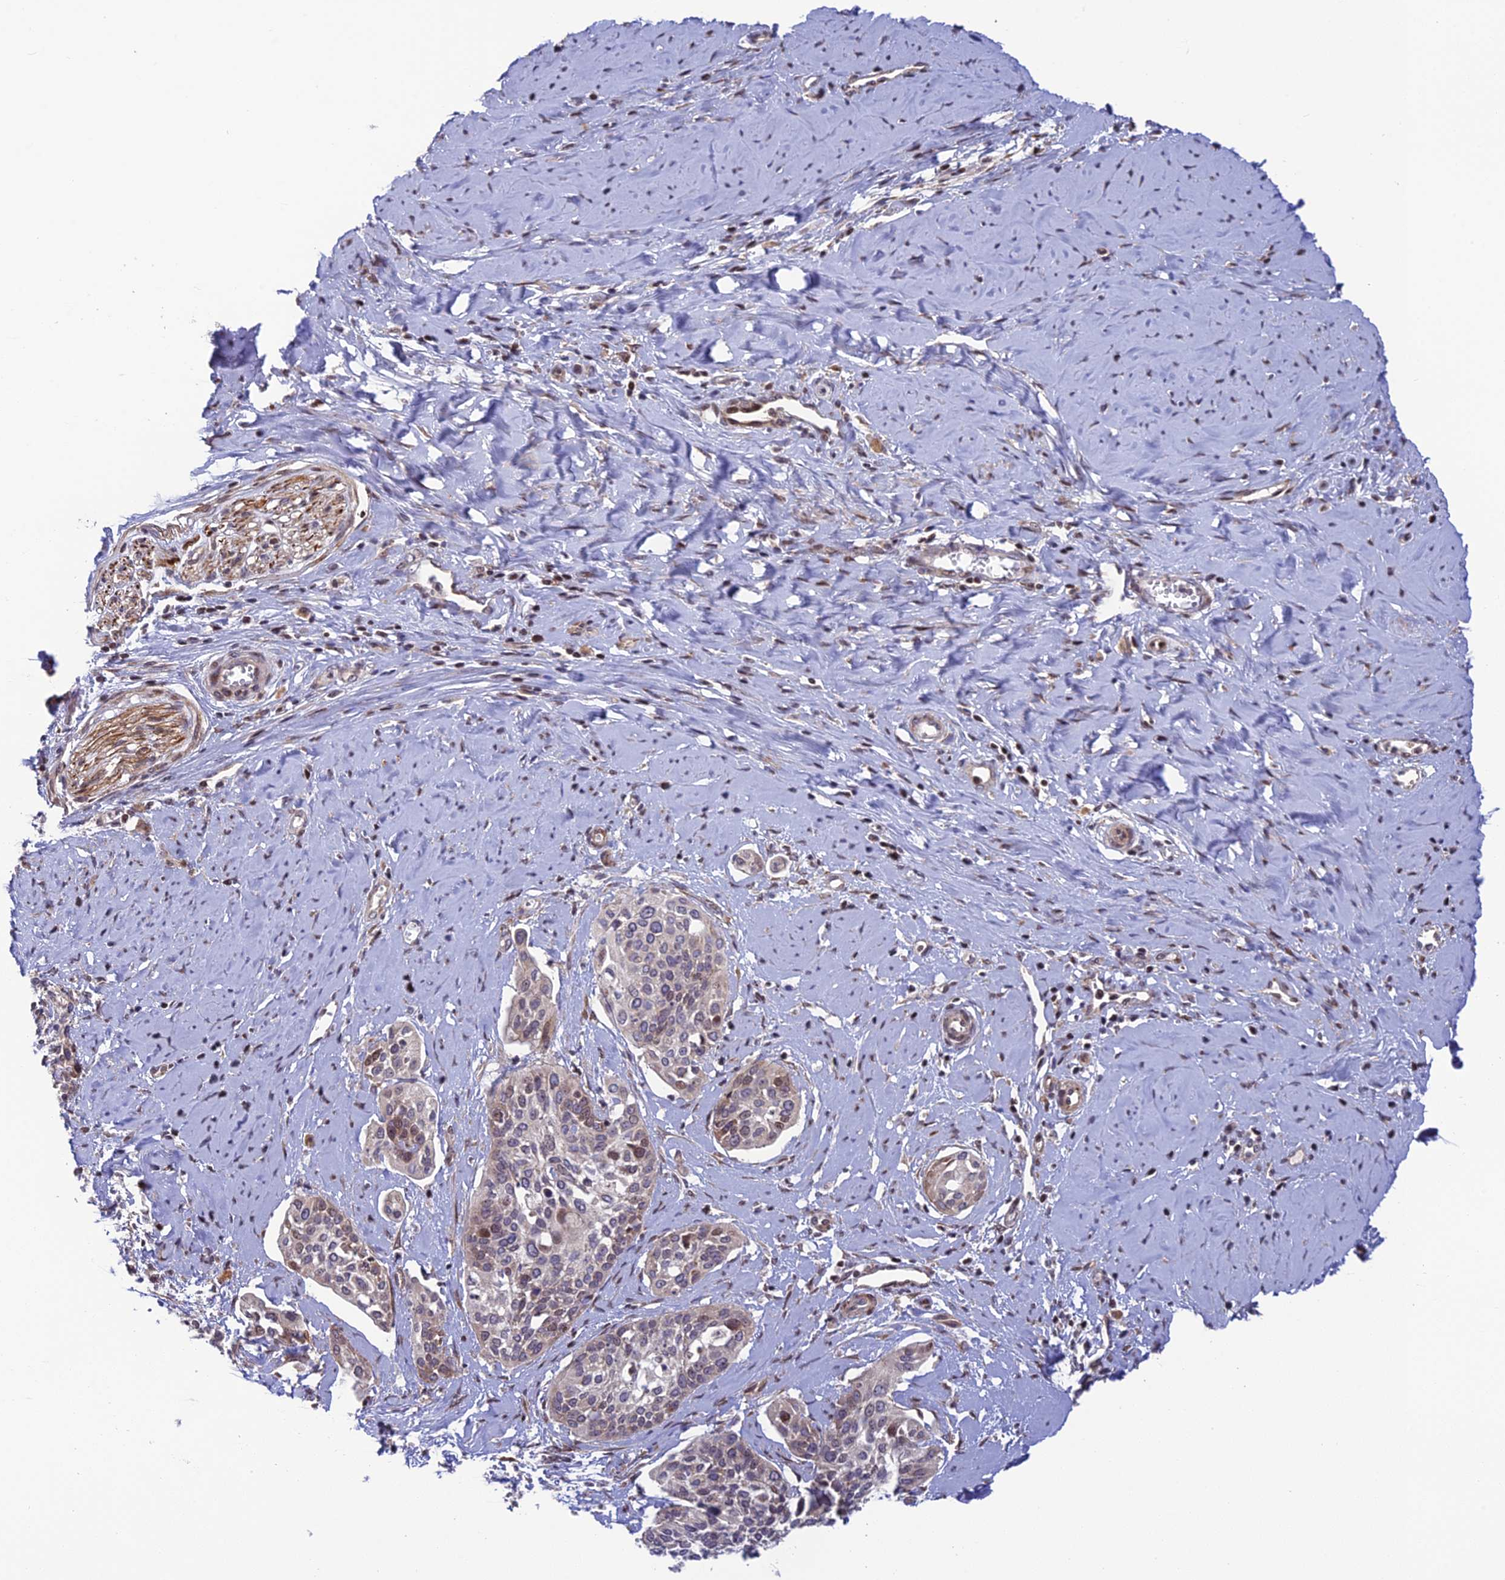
{"staining": {"intensity": "moderate", "quantity": "<25%", "location": "nuclear"}, "tissue": "cervical cancer", "cell_type": "Tumor cells", "image_type": "cancer", "snomed": [{"axis": "morphology", "description": "Squamous cell carcinoma, NOS"}, {"axis": "topography", "description": "Cervix"}], "caption": "Tumor cells display low levels of moderate nuclear expression in approximately <25% of cells in cervical cancer (squamous cell carcinoma).", "gene": "SMIM7", "patient": {"sex": "female", "age": 44}}